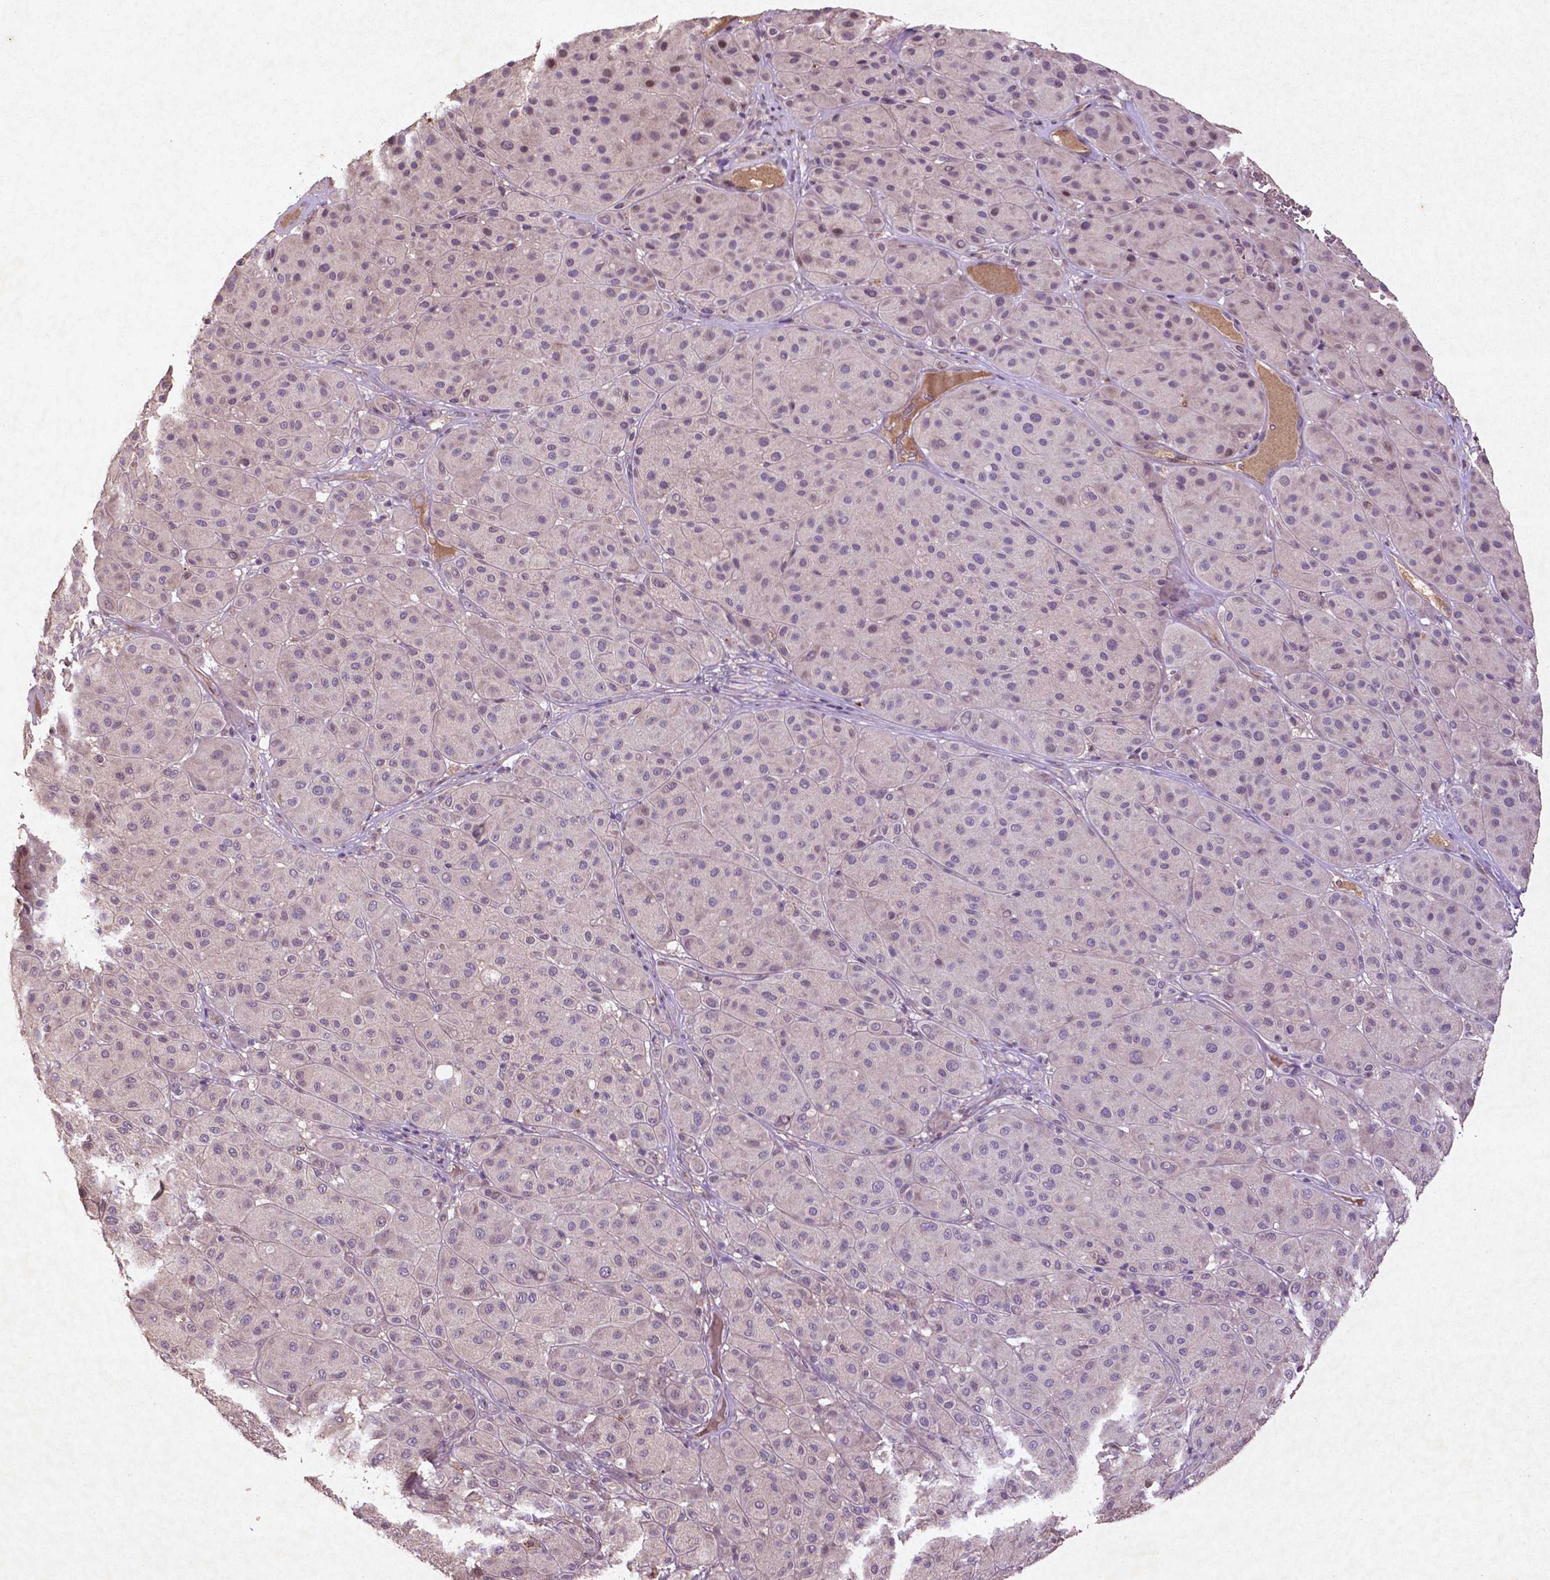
{"staining": {"intensity": "negative", "quantity": "none", "location": "none"}, "tissue": "melanoma", "cell_type": "Tumor cells", "image_type": "cancer", "snomed": [{"axis": "morphology", "description": "Malignant melanoma, Metastatic site"}, {"axis": "topography", "description": "Smooth muscle"}], "caption": "Melanoma stained for a protein using immunohistochemistry shows no staining tumor cells.", "gene": "COQ2", "patient": {"sex": "male", "age": 41}}